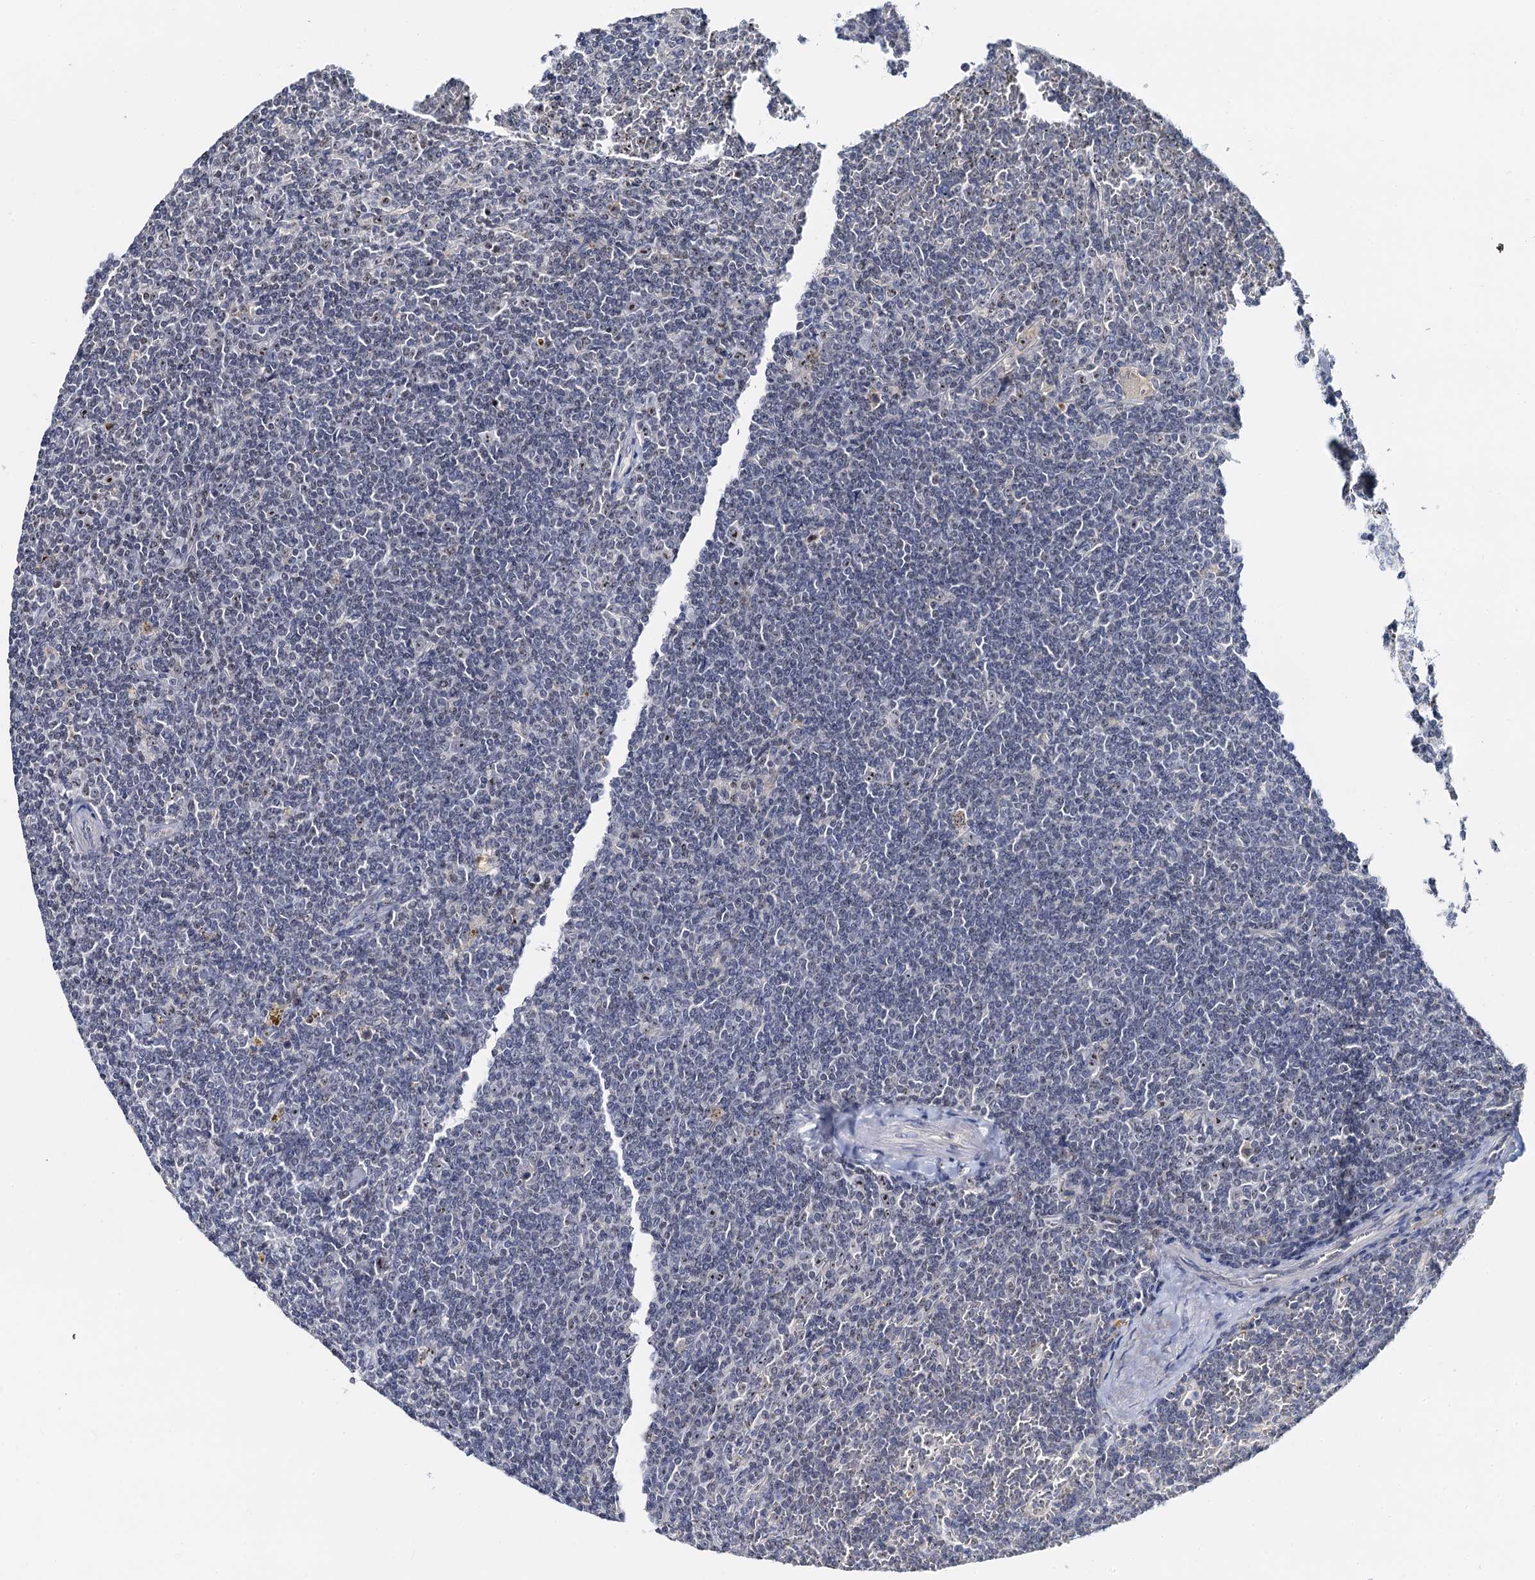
{"staining": {"intensity": "negative", "quantity": "none", "location": "none"}, "tissue": "lymphoma", "cell_type": "Tumor cells", "image_type": "cancer", "snomed": [{"axis": "morphology", "description": "Malignant lymphoma, non-Hodgkin's type, Low grade"}, {"axis": "topography", "description": "Spleen"}], "caption": "Immunohistochemistry (IHC) photomicrograph of neoplastic tissue: lymphoma stained with DAB (3,3'-diaminobenzidine) demonstrates no significant protein expression in tumor cells.", "gene": "NOP2", "patient": {"sex": "female", "age": 19}}